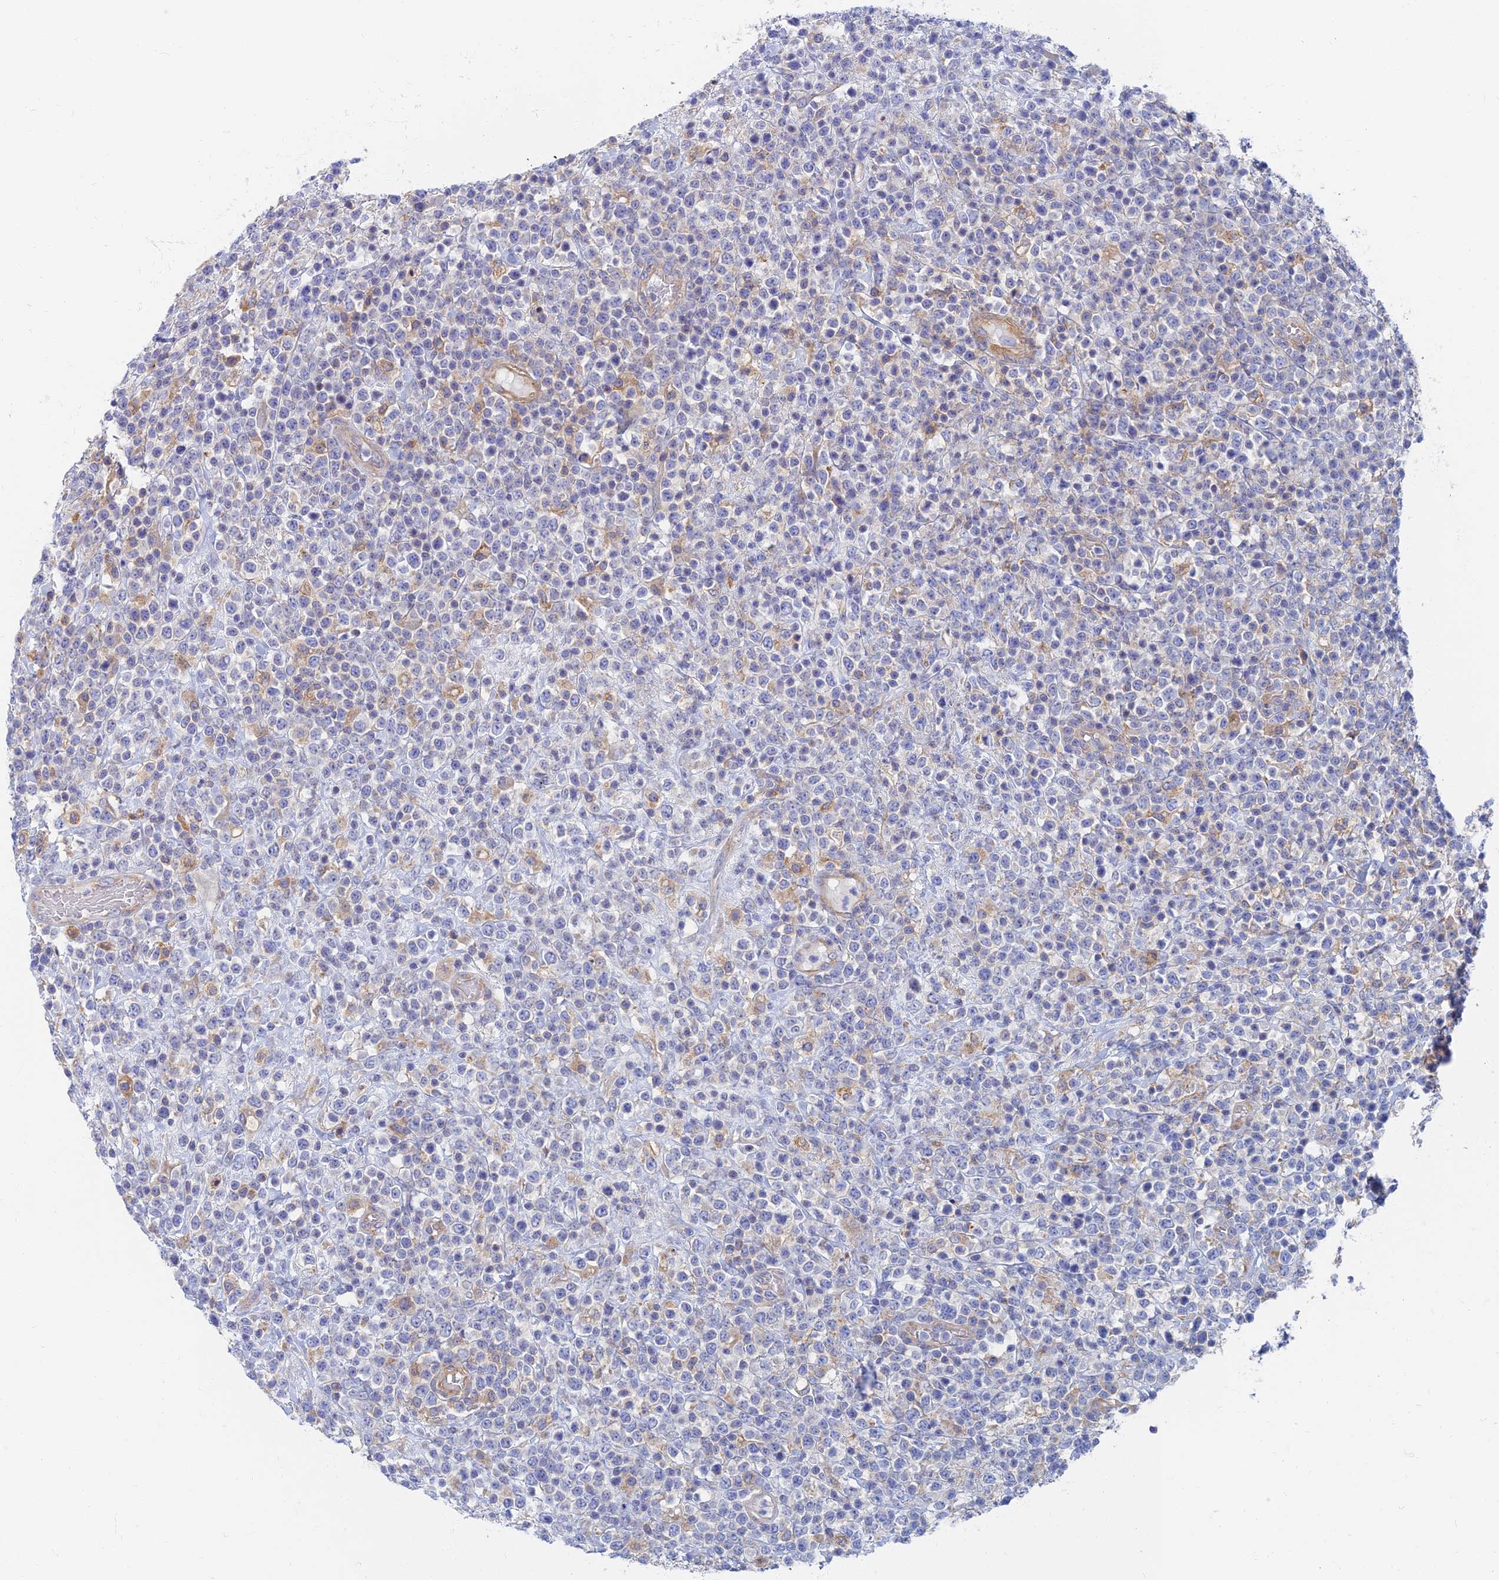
{"staining": {"intensity": "negative", "quantity": "none", "location": "none"}, "tissue": "lymphoma", "cell_type": "Tumor cells", "image_type": "cancer", "snomed": [{"axis": "morphology", "description": "Malignant lymphoma, non-Hodgkin's type, High grade"}, {"axis": "topography", "description": "Colon"}], "caption": "Tumor cells show no significant staining in malignant lymphoma, non-Hodgkin's type (high-grade). (DAB (3,3'-diaminobenzidine) immunohistochemistry (IHC) with hematoxylin counter stain).", "gene": "TMEM44", "patient": {"sex": "female", "age": 53}}